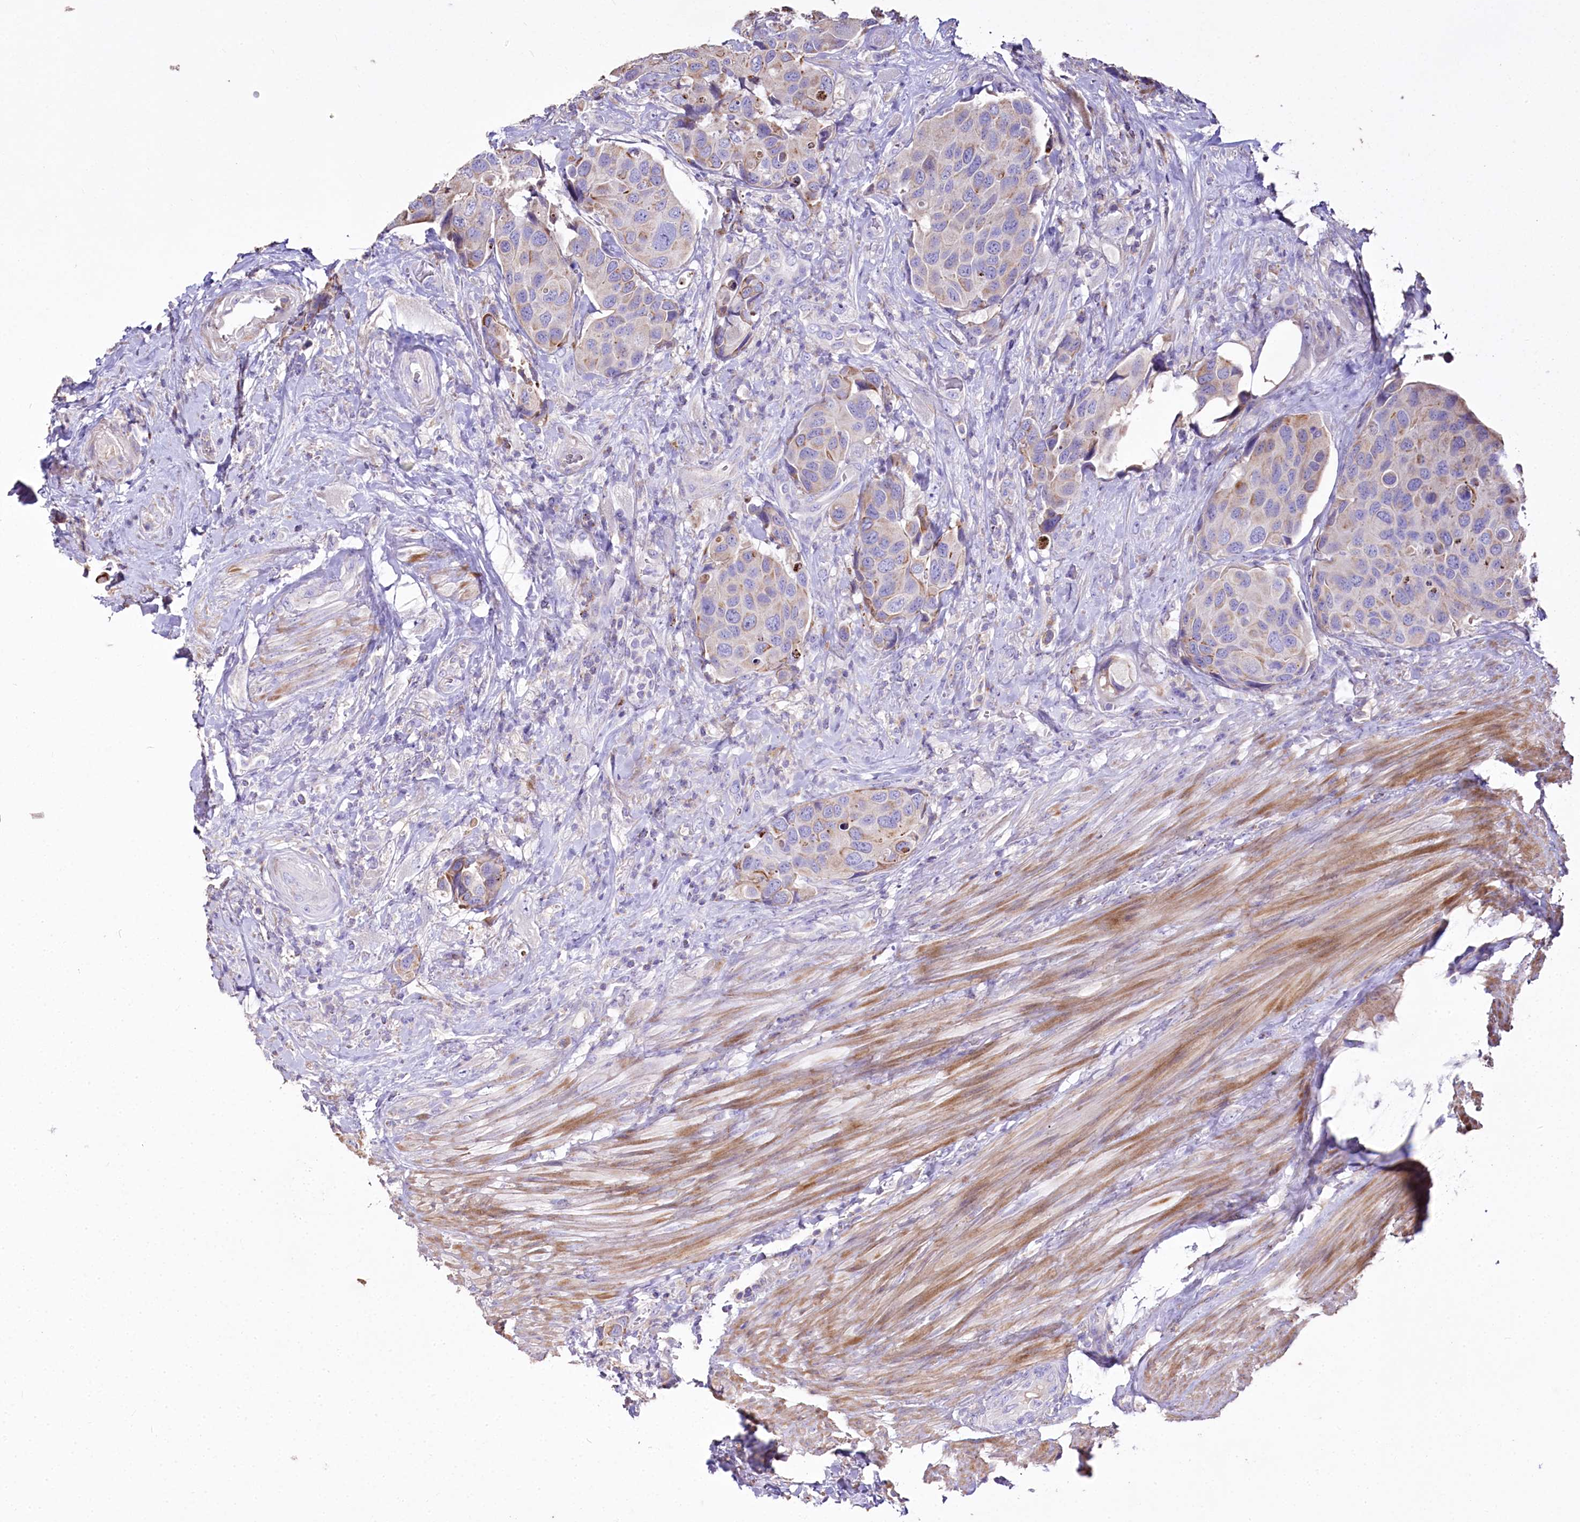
{"staining": {"intensity": "weak", "quantity": "<25%", "location": "cytoplasmic/membranous"}, "tissue": "urothelial cancer", "cell_type": "Tumor cells", "image_type": "cancer", "snomed": [{"axis": "morphology", "description": "Urothelial carcinoma, High grade"}, {"axis": "topography", "description": "Urinary bladder"}], "caption": "There is no significant staining in tumor cells of urothelial cancer.", "gene": "PTER", "patient": {"sex": "male", "age": 74}}